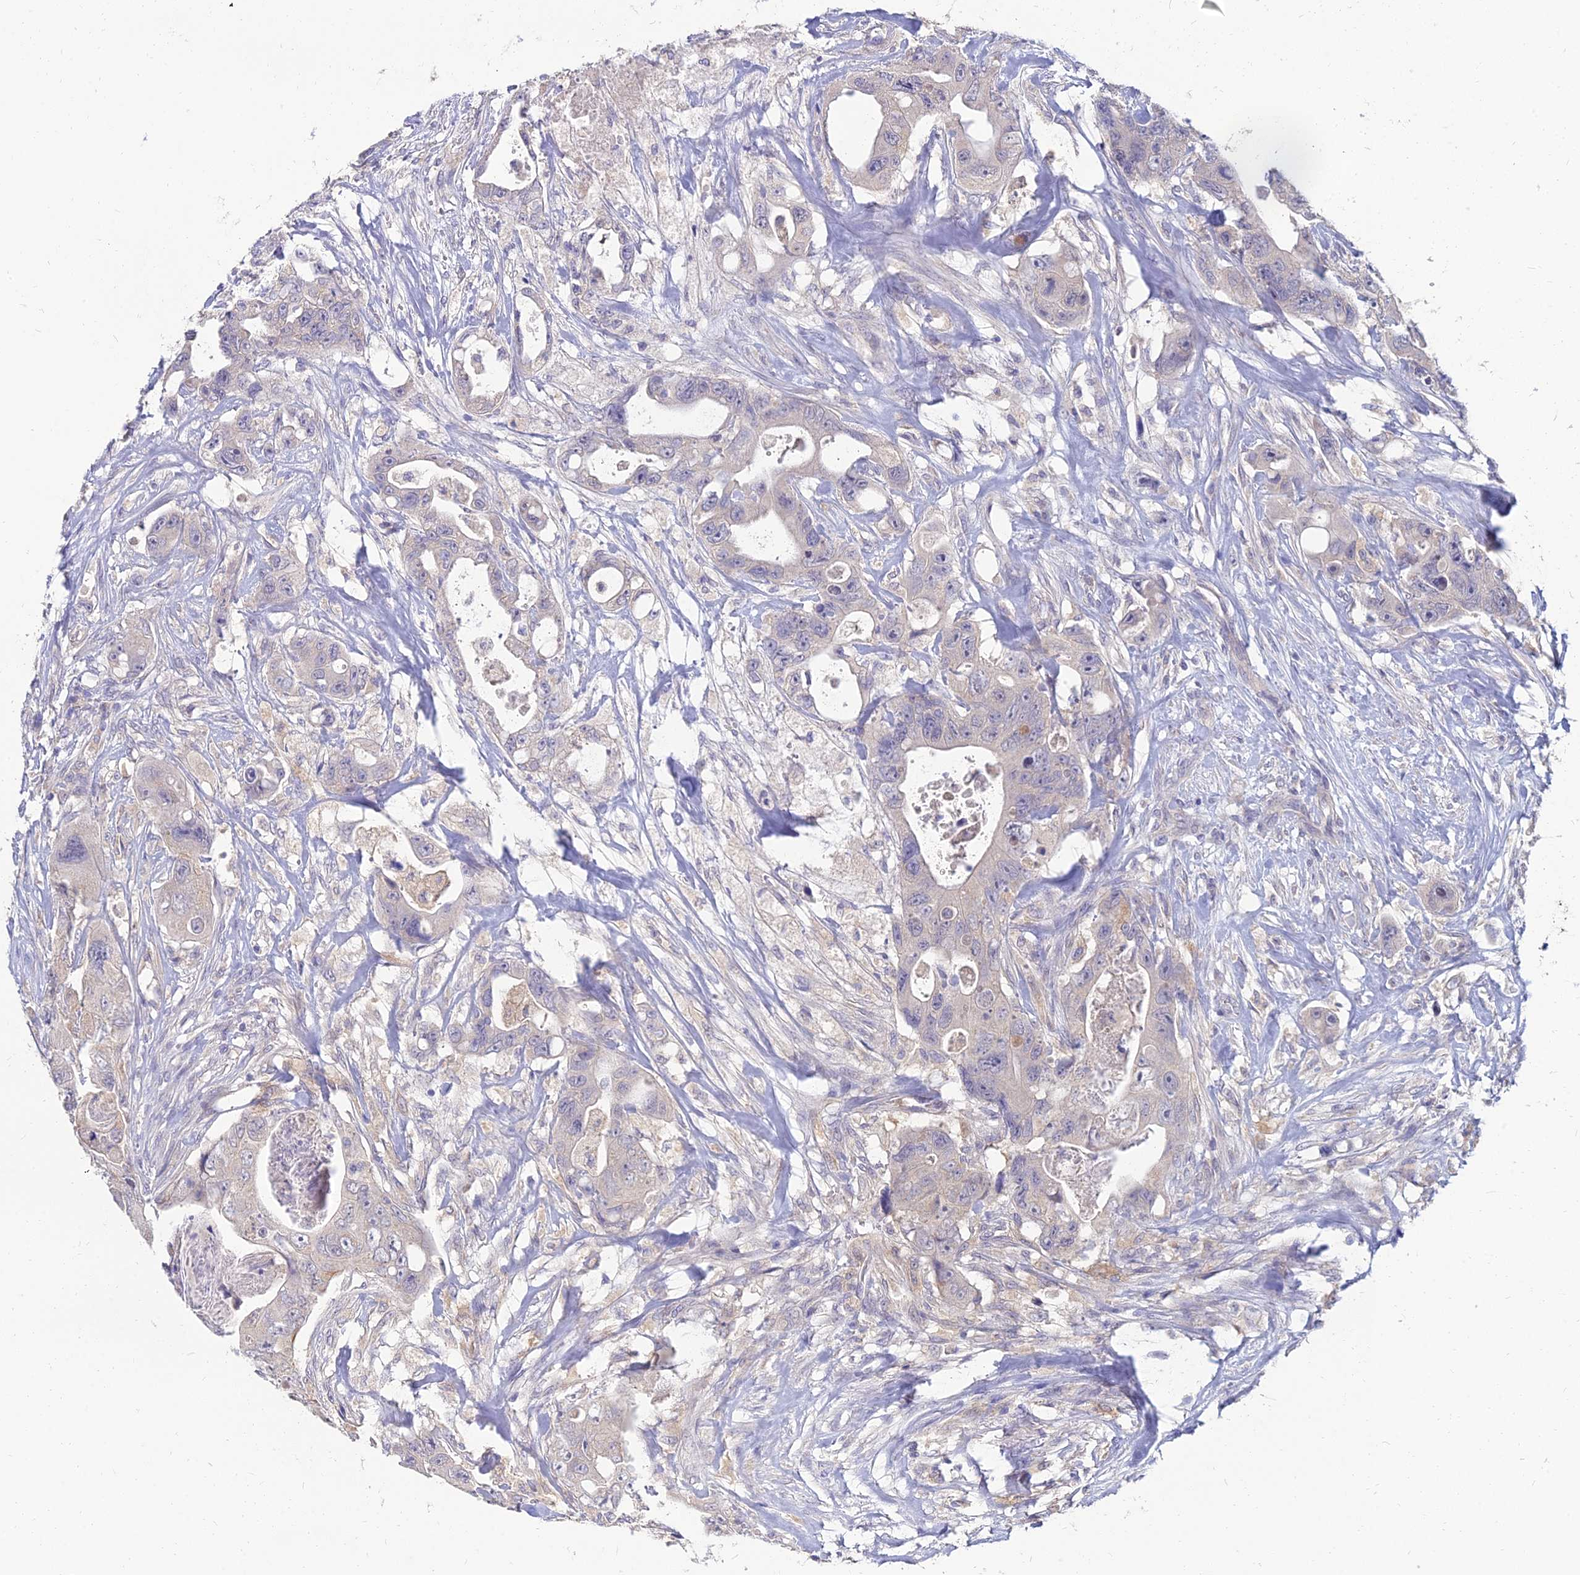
{"staining": {"intensity": "negative", "quantity": "none", "location": "none"}, "tissue": "colorectal cancer", "cell_type": "Tumor cells", "image_type": "cancer", "snomed": [{"axis": "morphology", "description": "Adenocarcinoma, NOS"}, {"axis": "topography", "description": "Colon"}], "caption": "Immunohistochemistry micrograph of neoplastic tissue: colorectal cancer (adenocarcinoma) stained with DAB demonstrates no significant protein positivity in tumor cells. (DAB immunohistochemistry visualized using brightfield microscopy, high magnification).", "gene": "NPY", "patient": {"sex": "female", "age": 46}}